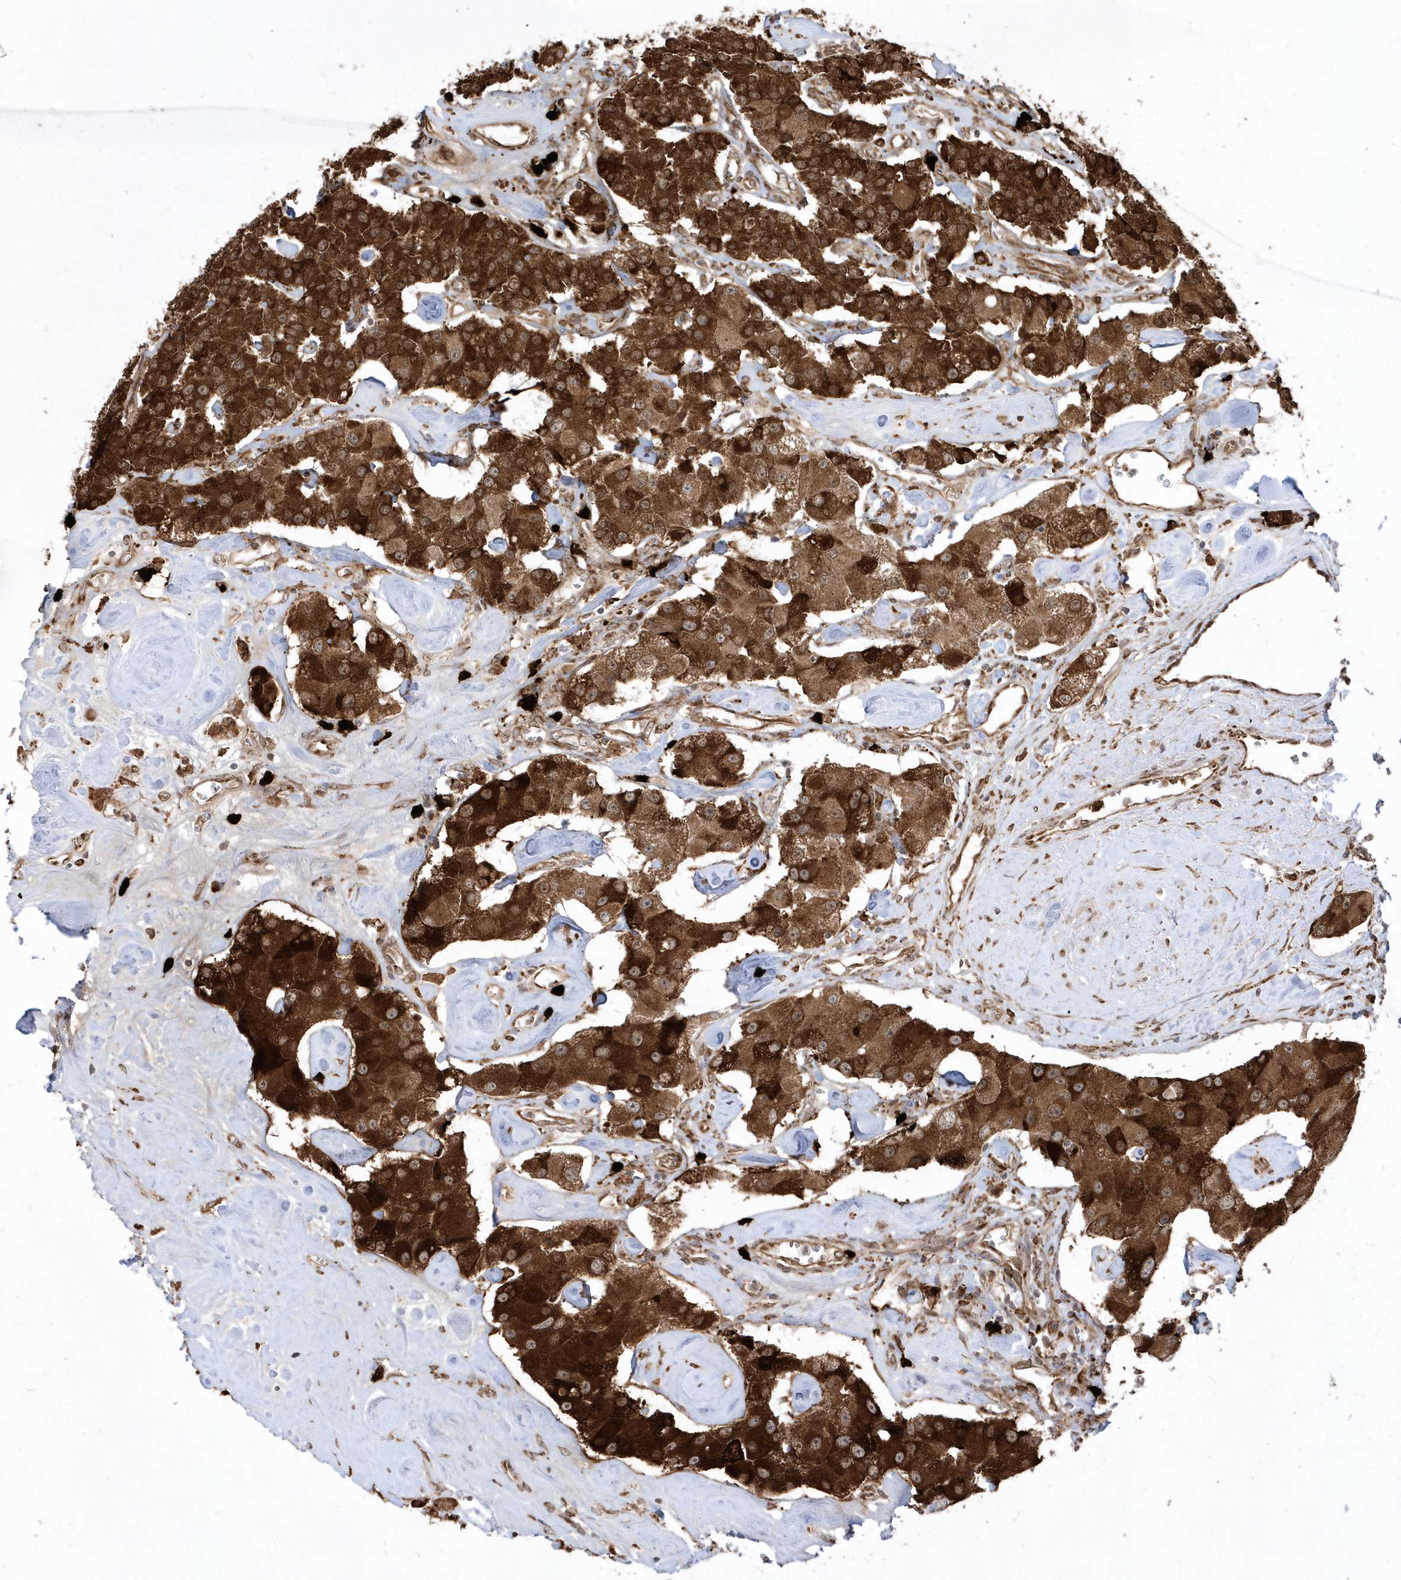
{"staining": {"intensity": "strong", "quantity": ">75%", "location": "cytoplasmic/membranous,nuclear"}, "tissue": "carcinoid", "cell_type": "Tumor cells", "image_type": "cancer", "snomed": [{"axis": "morphology", "description": "Carcinoid, malignant, NOS"}, {"axis": "topography", "description": "Pancreas"}], "caption": "High-power microscopy captured an immunohistochemistry (IHC) image of carcinoid, revealing strong cytoplasmic/membranous and nuclear expression in approximately >75% of tumor cells.", "gene": "EPC2", "patient": {"sex": "male", "age": 41}}